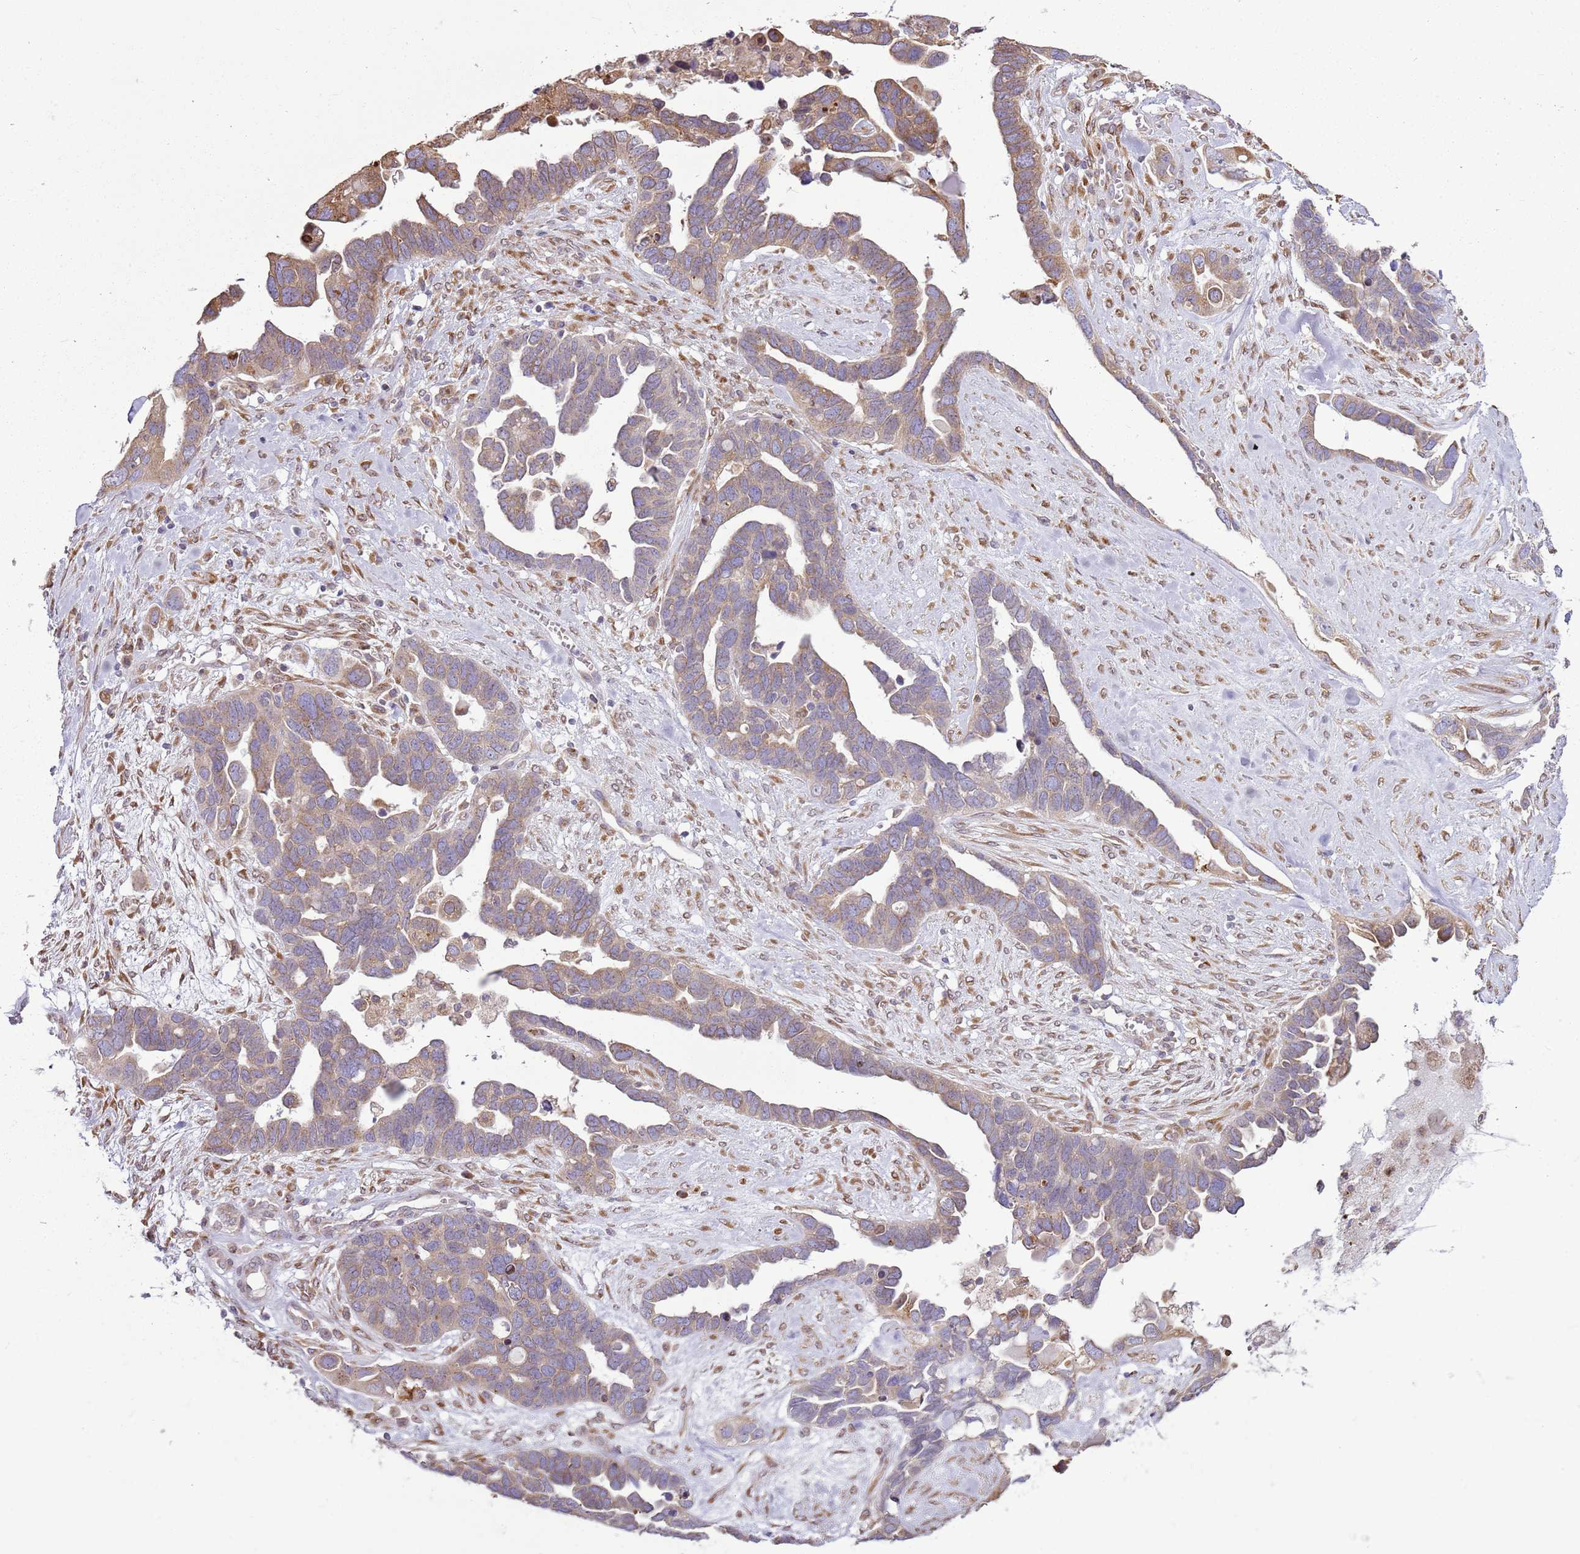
{"staining": {"intensity": "moderate", "quantity": "25%-75%", "location": "cytoplasmic/membranous"}, "tissue": "ovarian cancer", "cell_type": "Tumor cells", "image_type": "cancer", "snomed": [{"axis": "morphology", "description": "Cystadenocarcinoma, serous, NOS"}, {"axis": "topography", "description": "Ovary"}], "caption": "Immunohistochemical staining of human serous cystadenocarcinoma (ovarian) demonstrates medium levels of moderate cytoplasmic/membranous staining in approximately 25%-75% of tumor cells.", "gene": "TMED10", "patient": {"sex": "female", "age": 54}}